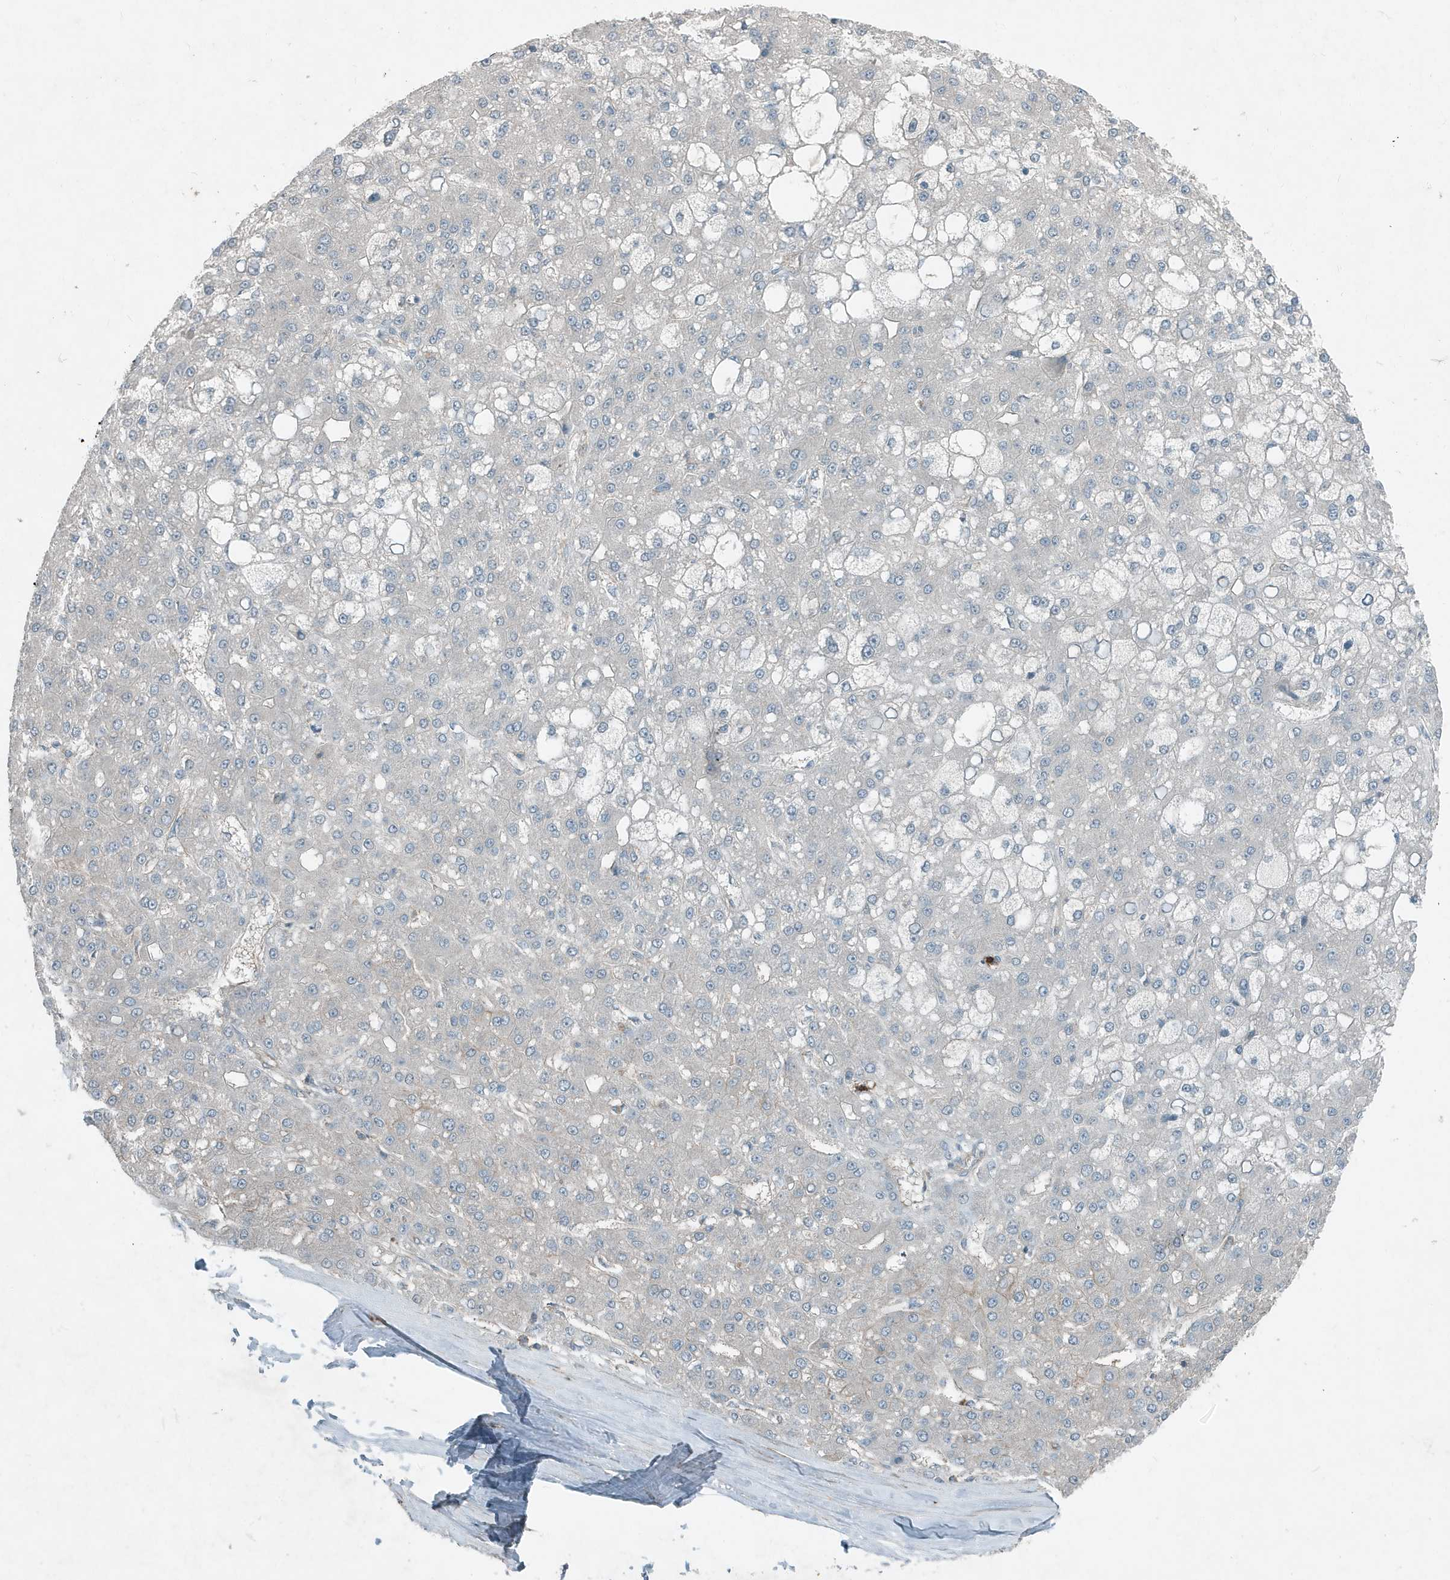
{"staining": {"intensity": "negative", "quantity": "none", "location": "none"}, "tissue": "liver cancer", "cell_type": "Tumor cells", "image_type": "cancer", "snomed": [{"axis": "morphology", "description": "Carcinoma, Hepatocellular, NOS"}, {"axis": "topography", "description": "Liver"}], "caption": "Hepatocellular carcinoma (liver) stained for a protein using immunohistochemistry shows no staining tumor cells.", "gene": "DAPP1", "patient": {"sex": "male", "age": 67}}